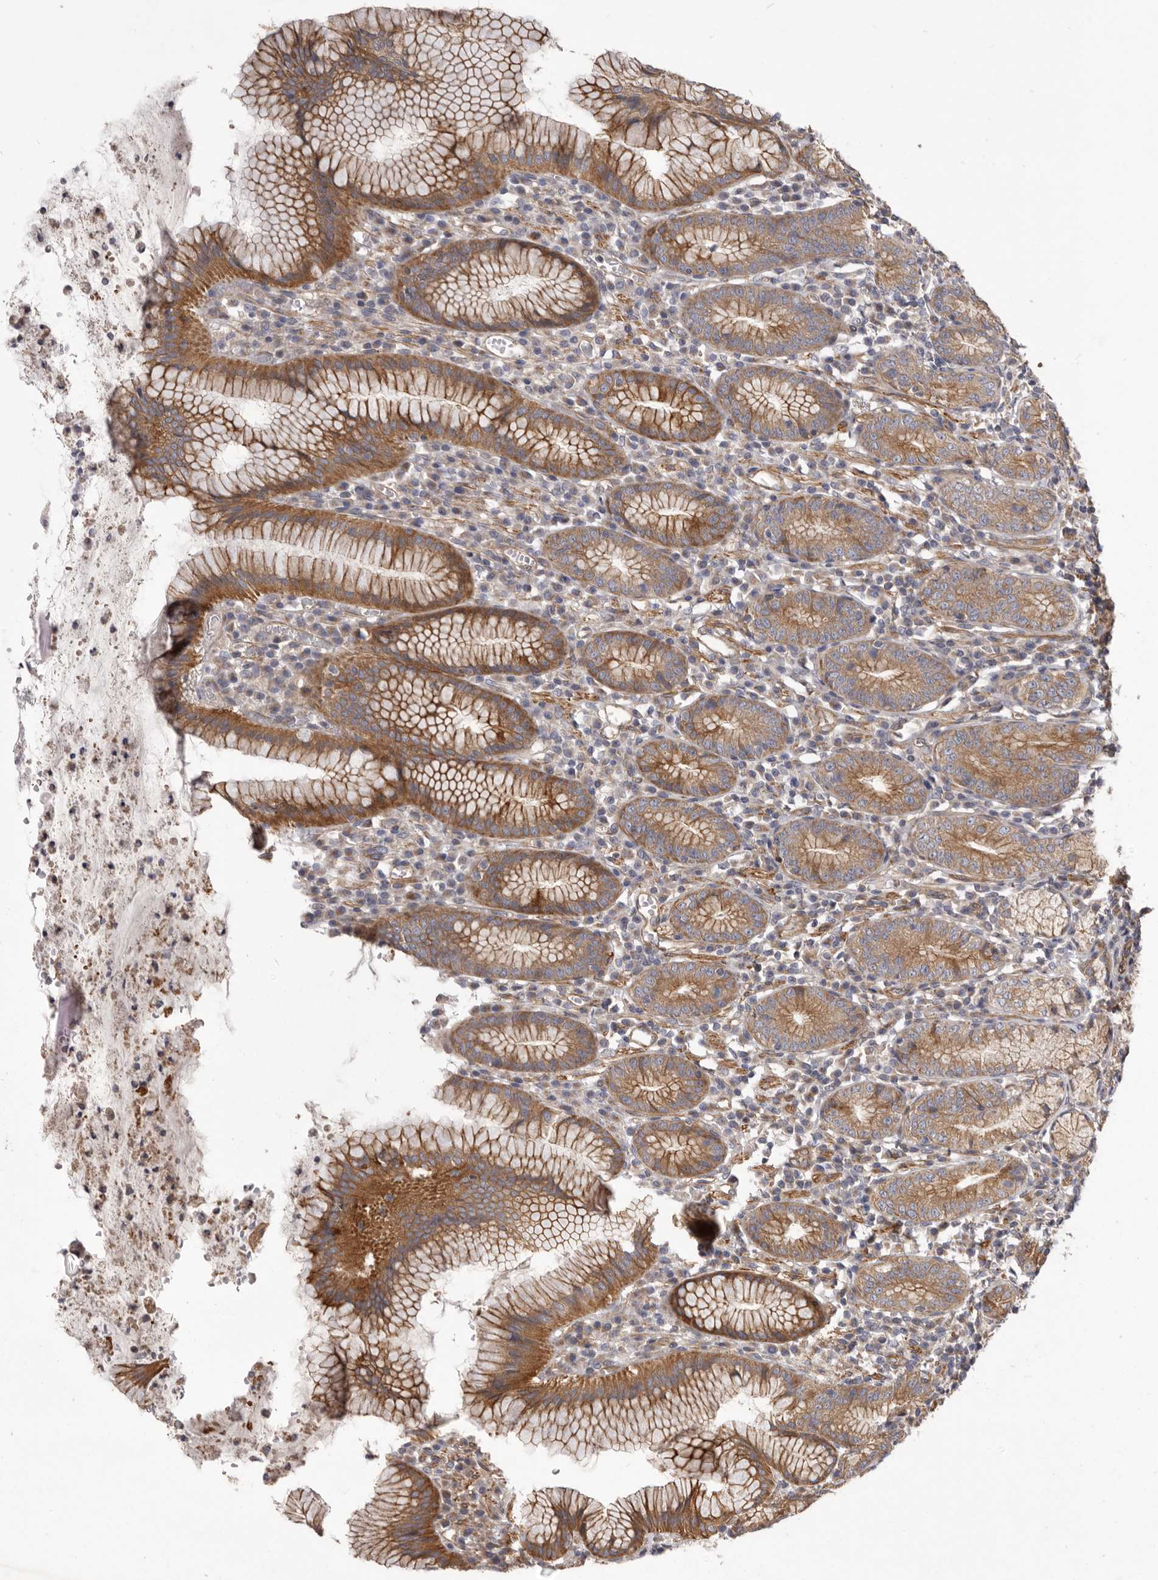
{"staining": {"intensity": "strong", "quantity": ">75%", "location": "cytoplasmic/membranous"}, "tissue": "stomach", "cell_type": "Glandular cells", "image_type": "normal", "snomed": [{"axis": "morphology", "description": "Normal tissue, NOS"}, {"axis": "topography", "description": "Stomach"}], "caption": "Stomach stained with IHC demonstrates strong cytoplasmic/membranous staining in approximately >75% of glandular cells. Using DAB (brown) and hematoxylin (blue) stains, captured at high magnification using brightfield microscopy.", "gene": "VPS45", "patient": {"sex": "male", "age": 55}}